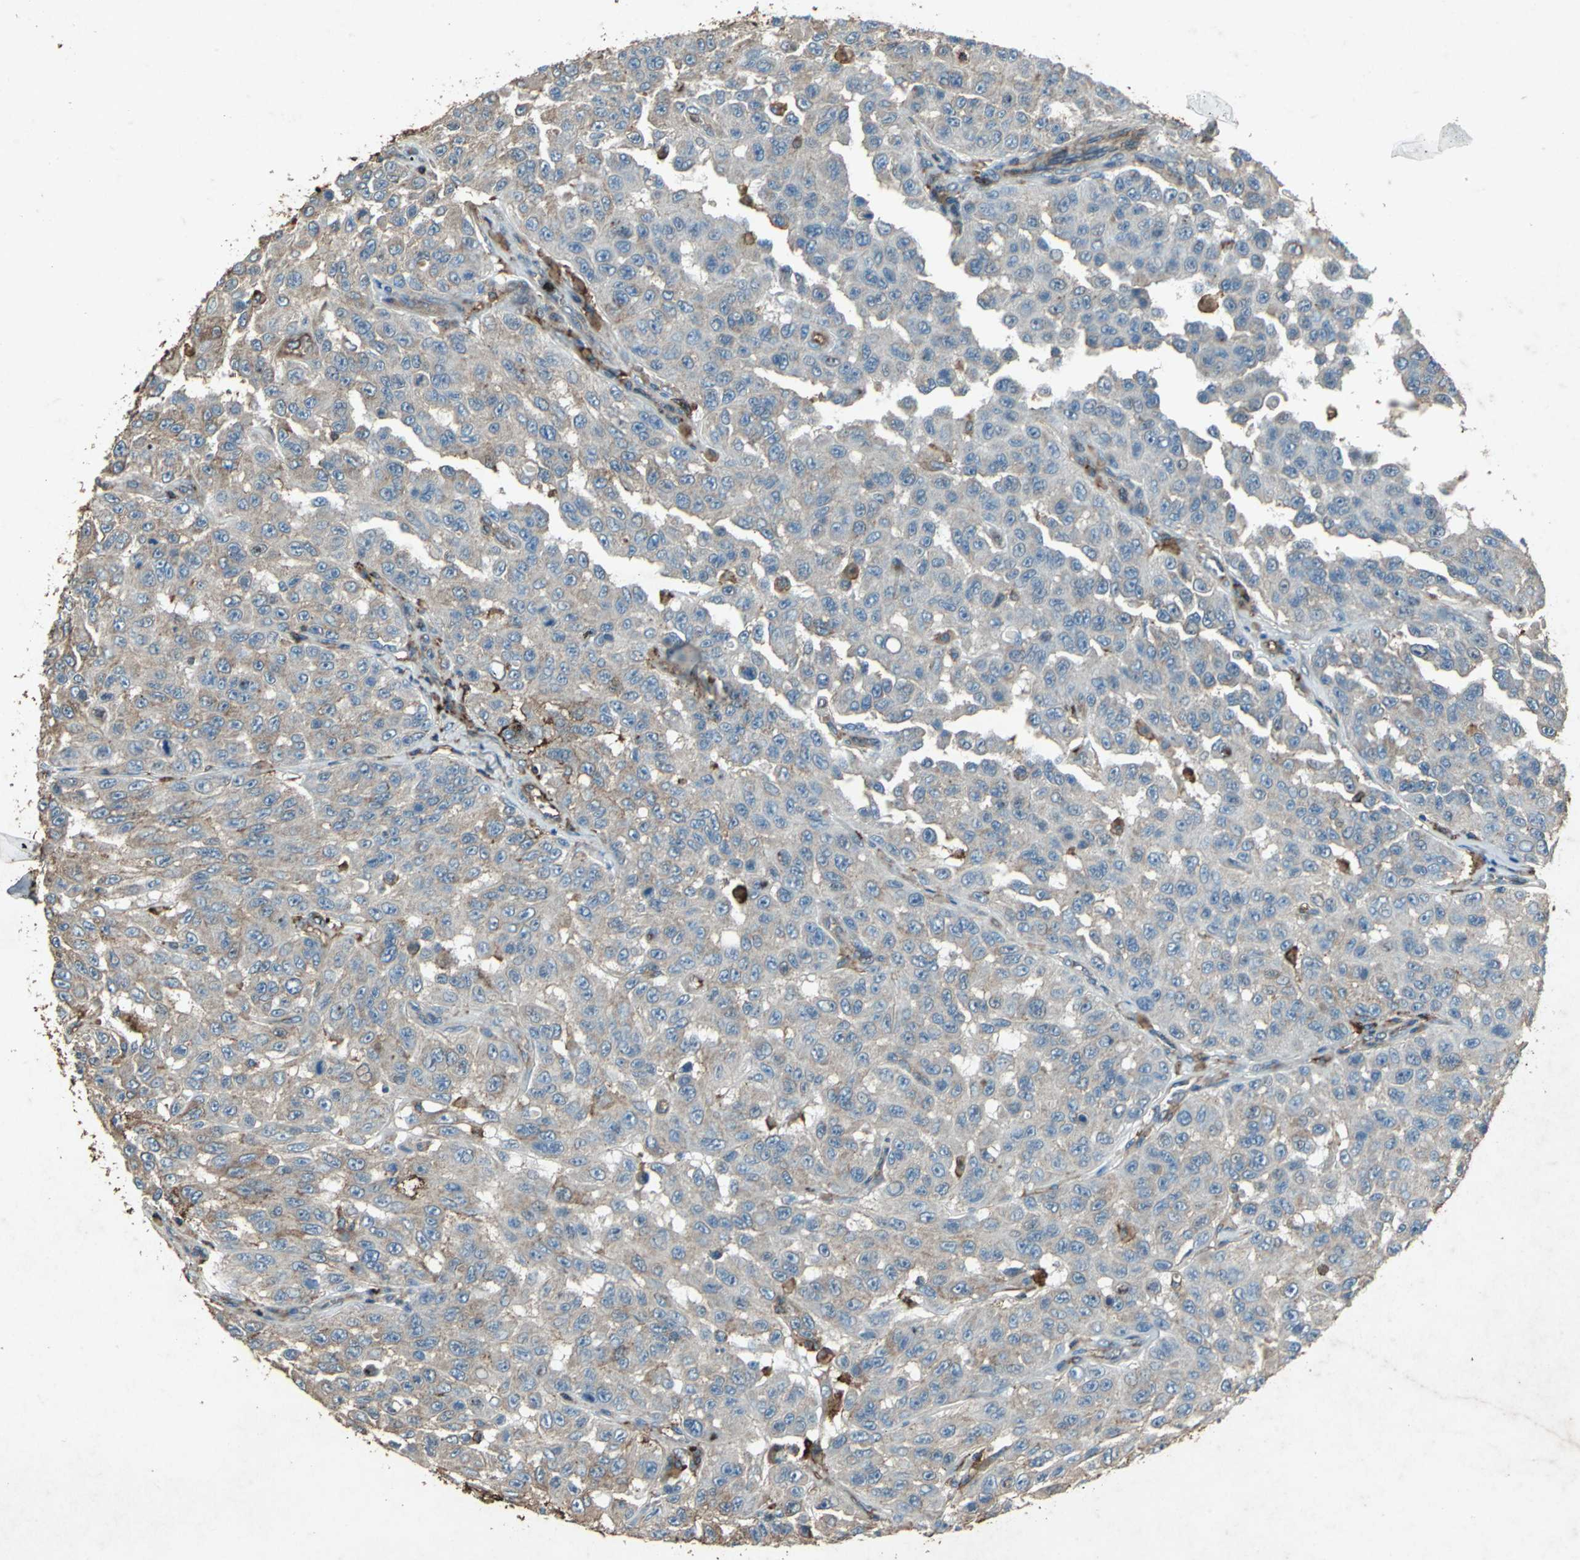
{"staining": {"intensity": "weak", "quantity": "25%-75%", "location": "cytoplasmic/membranous"}, "tissue": "melanoma", "cell_type": "Tumor cells", "image_type": "cancer", "snomed": [{"axis": "morphology", "description": "Malignant melanoma, NOS"}, {"axis": "topography", "description": "Skin"}], "caption": "Malignant melanoma stained with a protein marker shows weak staining in tumor cells.", "gene": "CCR6", "patient": {"sex": "male", "age": 30}}